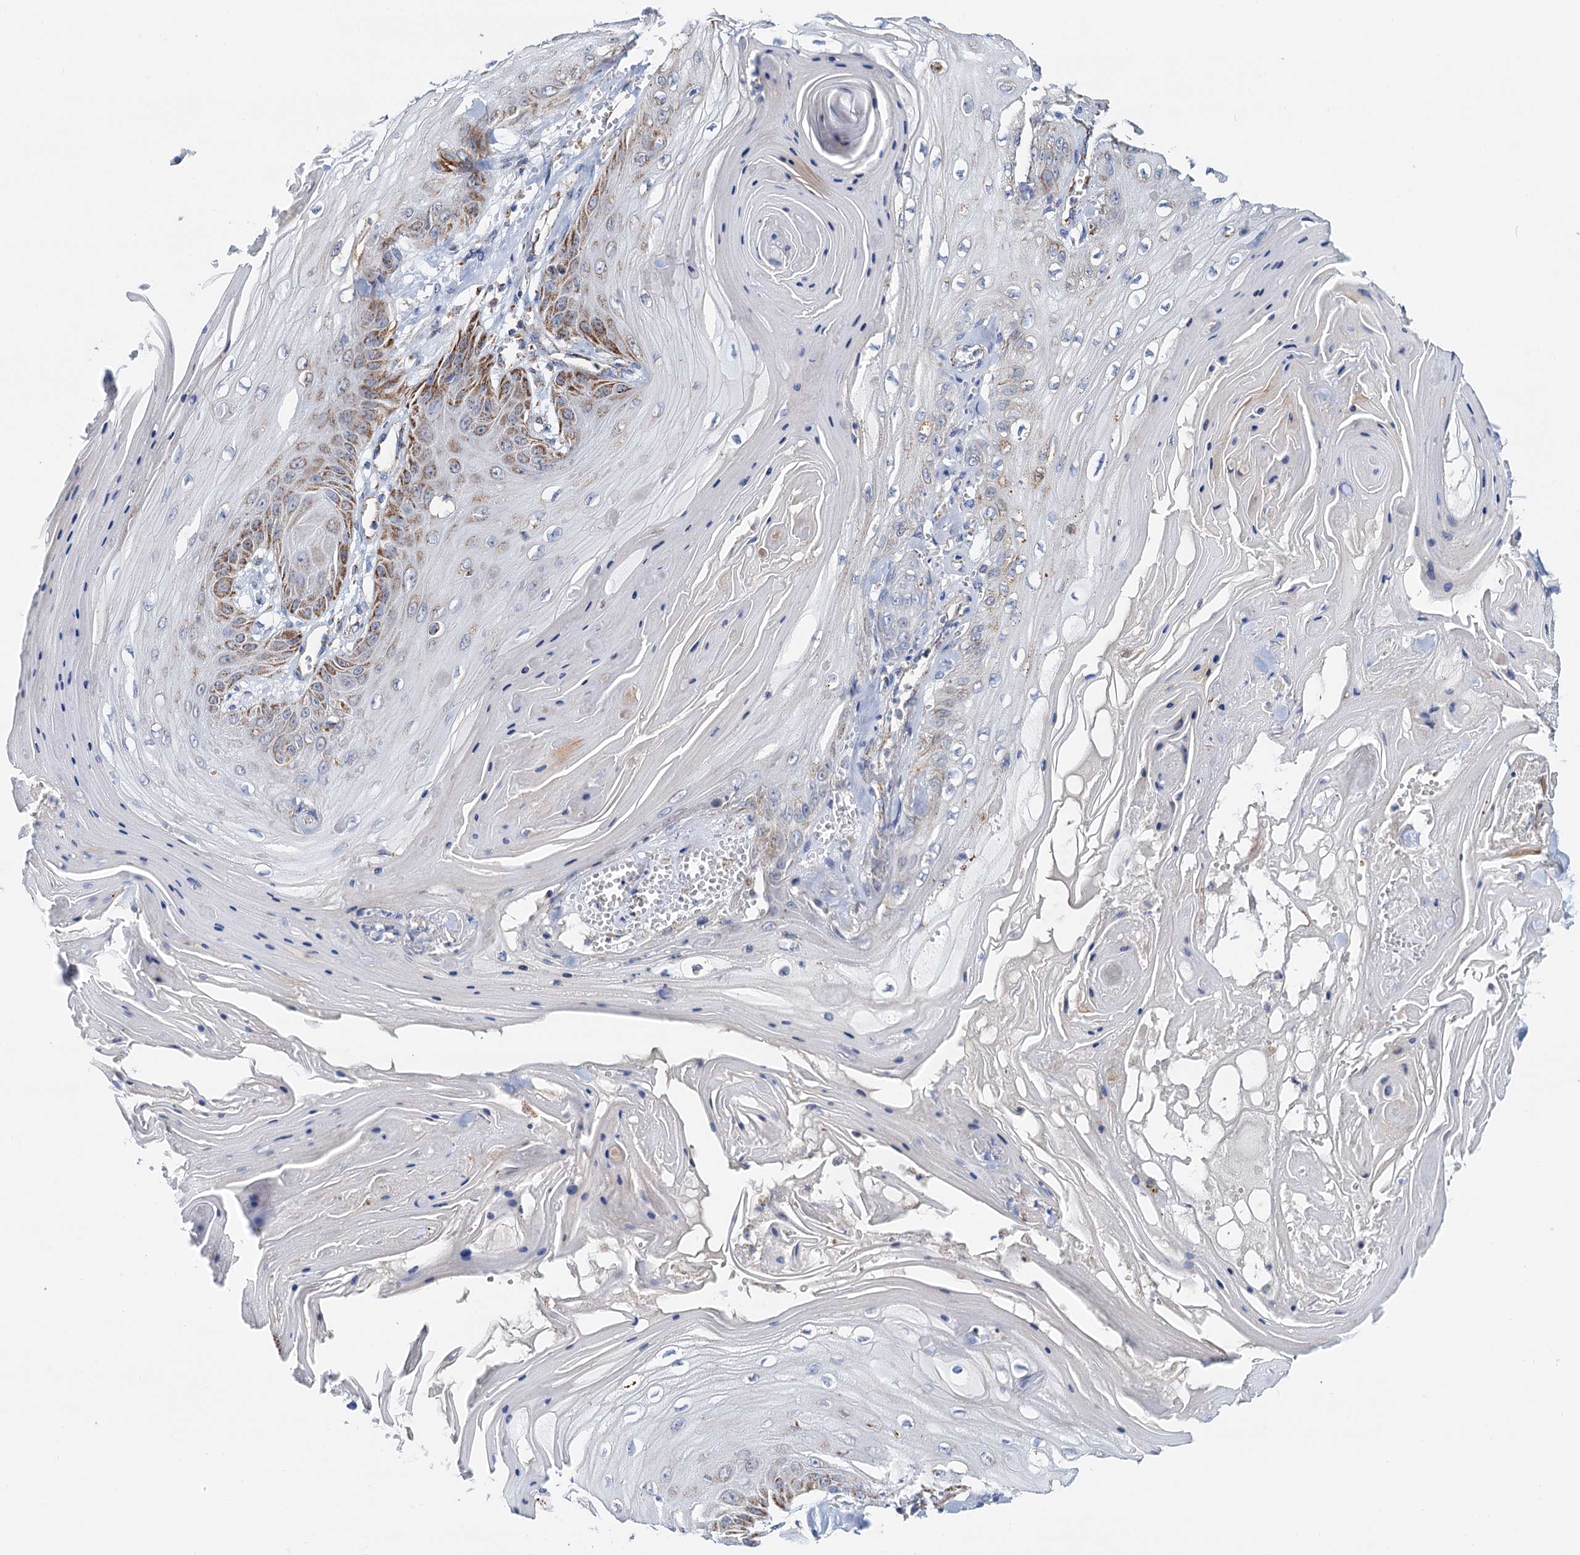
{"staining": {"intensity": "moderate", "quantity": "25%-75%", "location": "cytoplasmic/membranous"}, "tissue": "skin cancer", "cell_type": "Tumor cells", "image_type": "cancer", "snomed": [{"axis": "morphology", "description": "Squamous cell carcinoma, NOS"}, {"axis": "topography", "description": "Skin"}], "caption": "The histopathology image reveals staining of skin squamous cell carcinoma, revealing moderate cytoplasmic/membranous protein positivity (brown color) within tumor cells. Immunohistochemistry stains the protein of interest in brown and the nuclei are stained blue.", "gene": "C2CD3", "patient": {"sex": "male", "age": 74}}